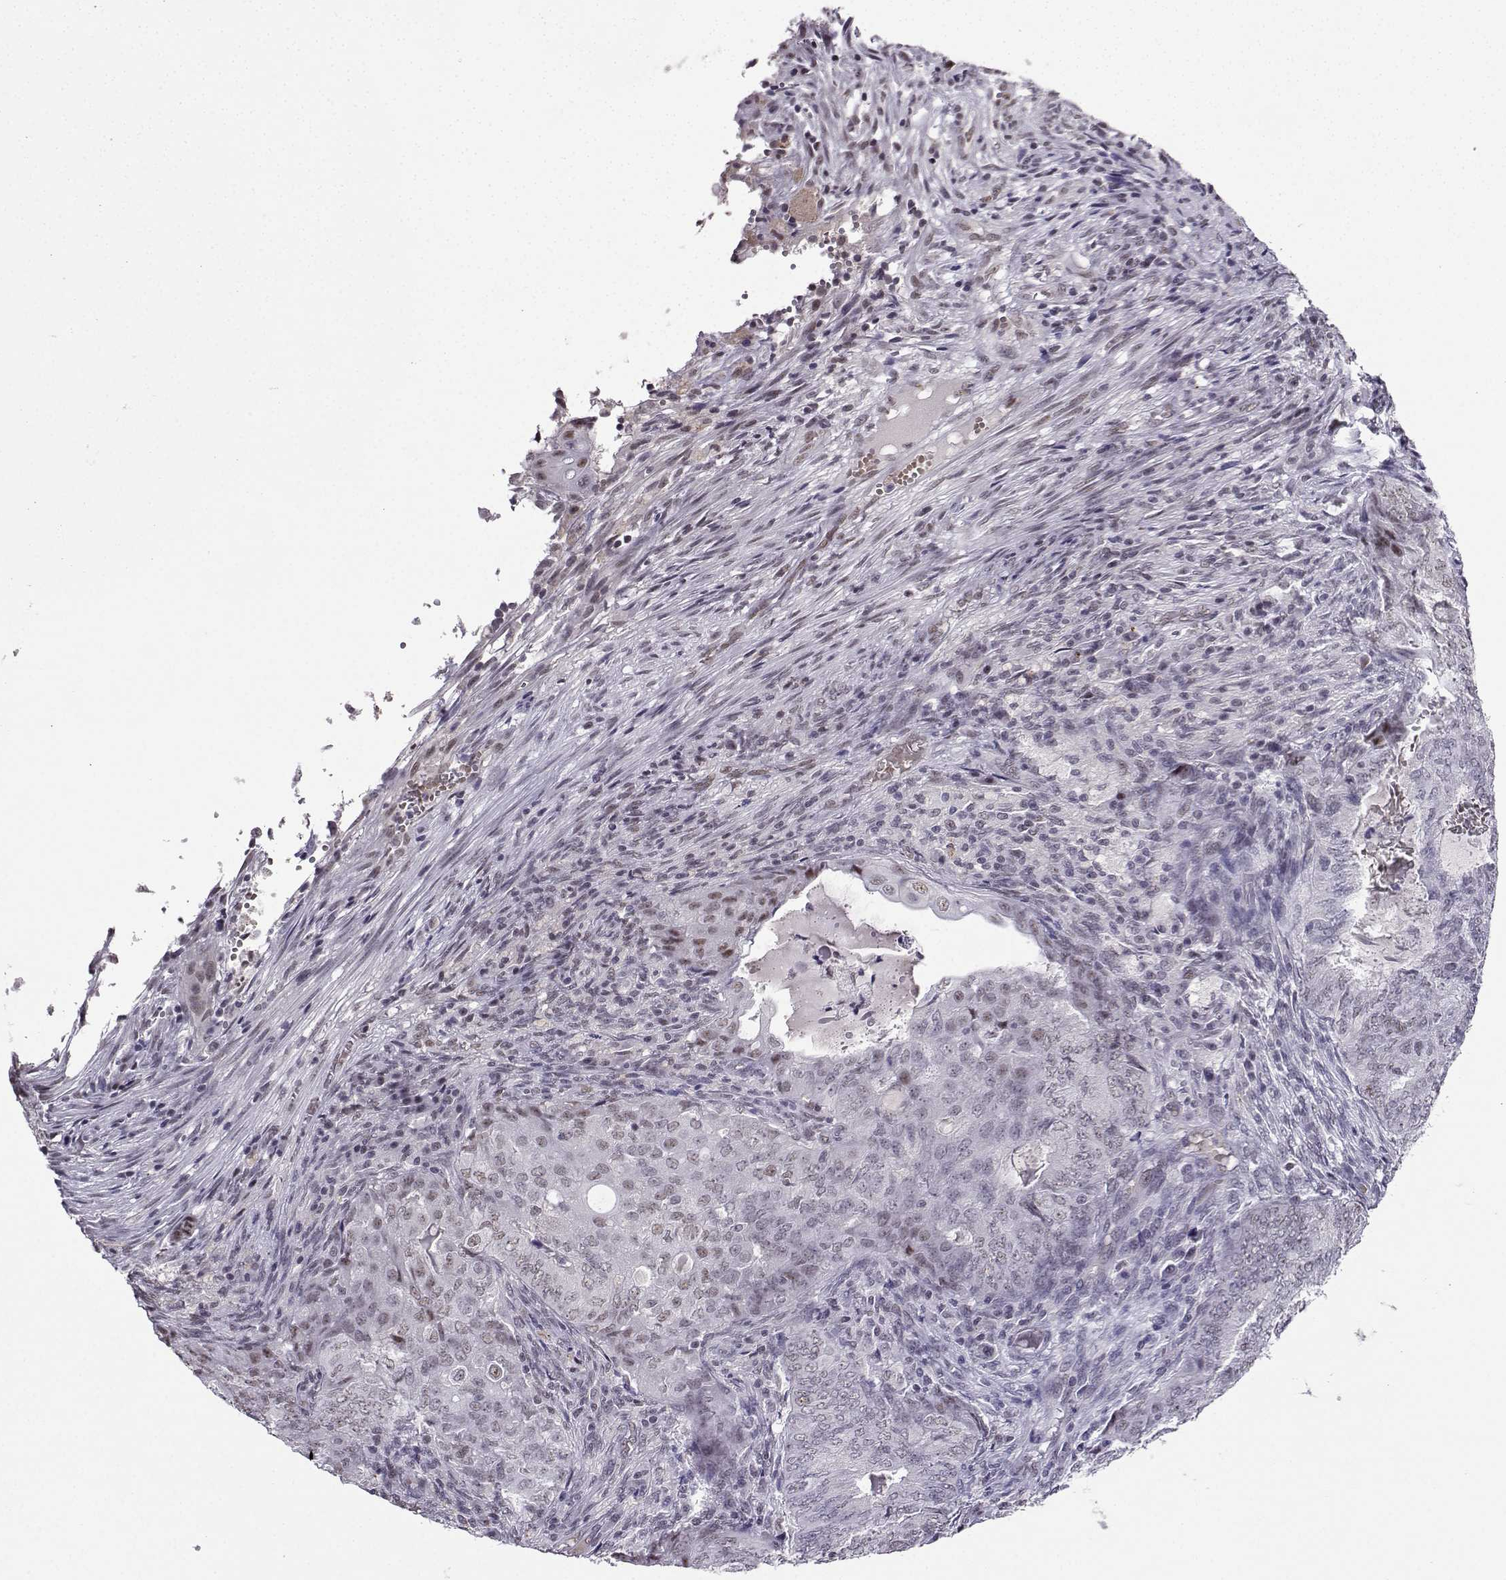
{"staining": {"intensity": "weak", "quantity": "<25%", "location": "nuclear"}, "tissue": "endometrial cancer", "cell_type": "Tumor cells", "image_type": "cancer", "snomed": [{"axis": "morphology", "description": "Adenocarcinoma, NOS"}, {"axis": "topography", "description": "Endometrium"}], "caption": "Immunohistochemistry (IHC) of human endometrial cancer reveals no expression in tumor cells.", "gene": "LRFN2", "patient": {"sex": "female", "age": 62}}